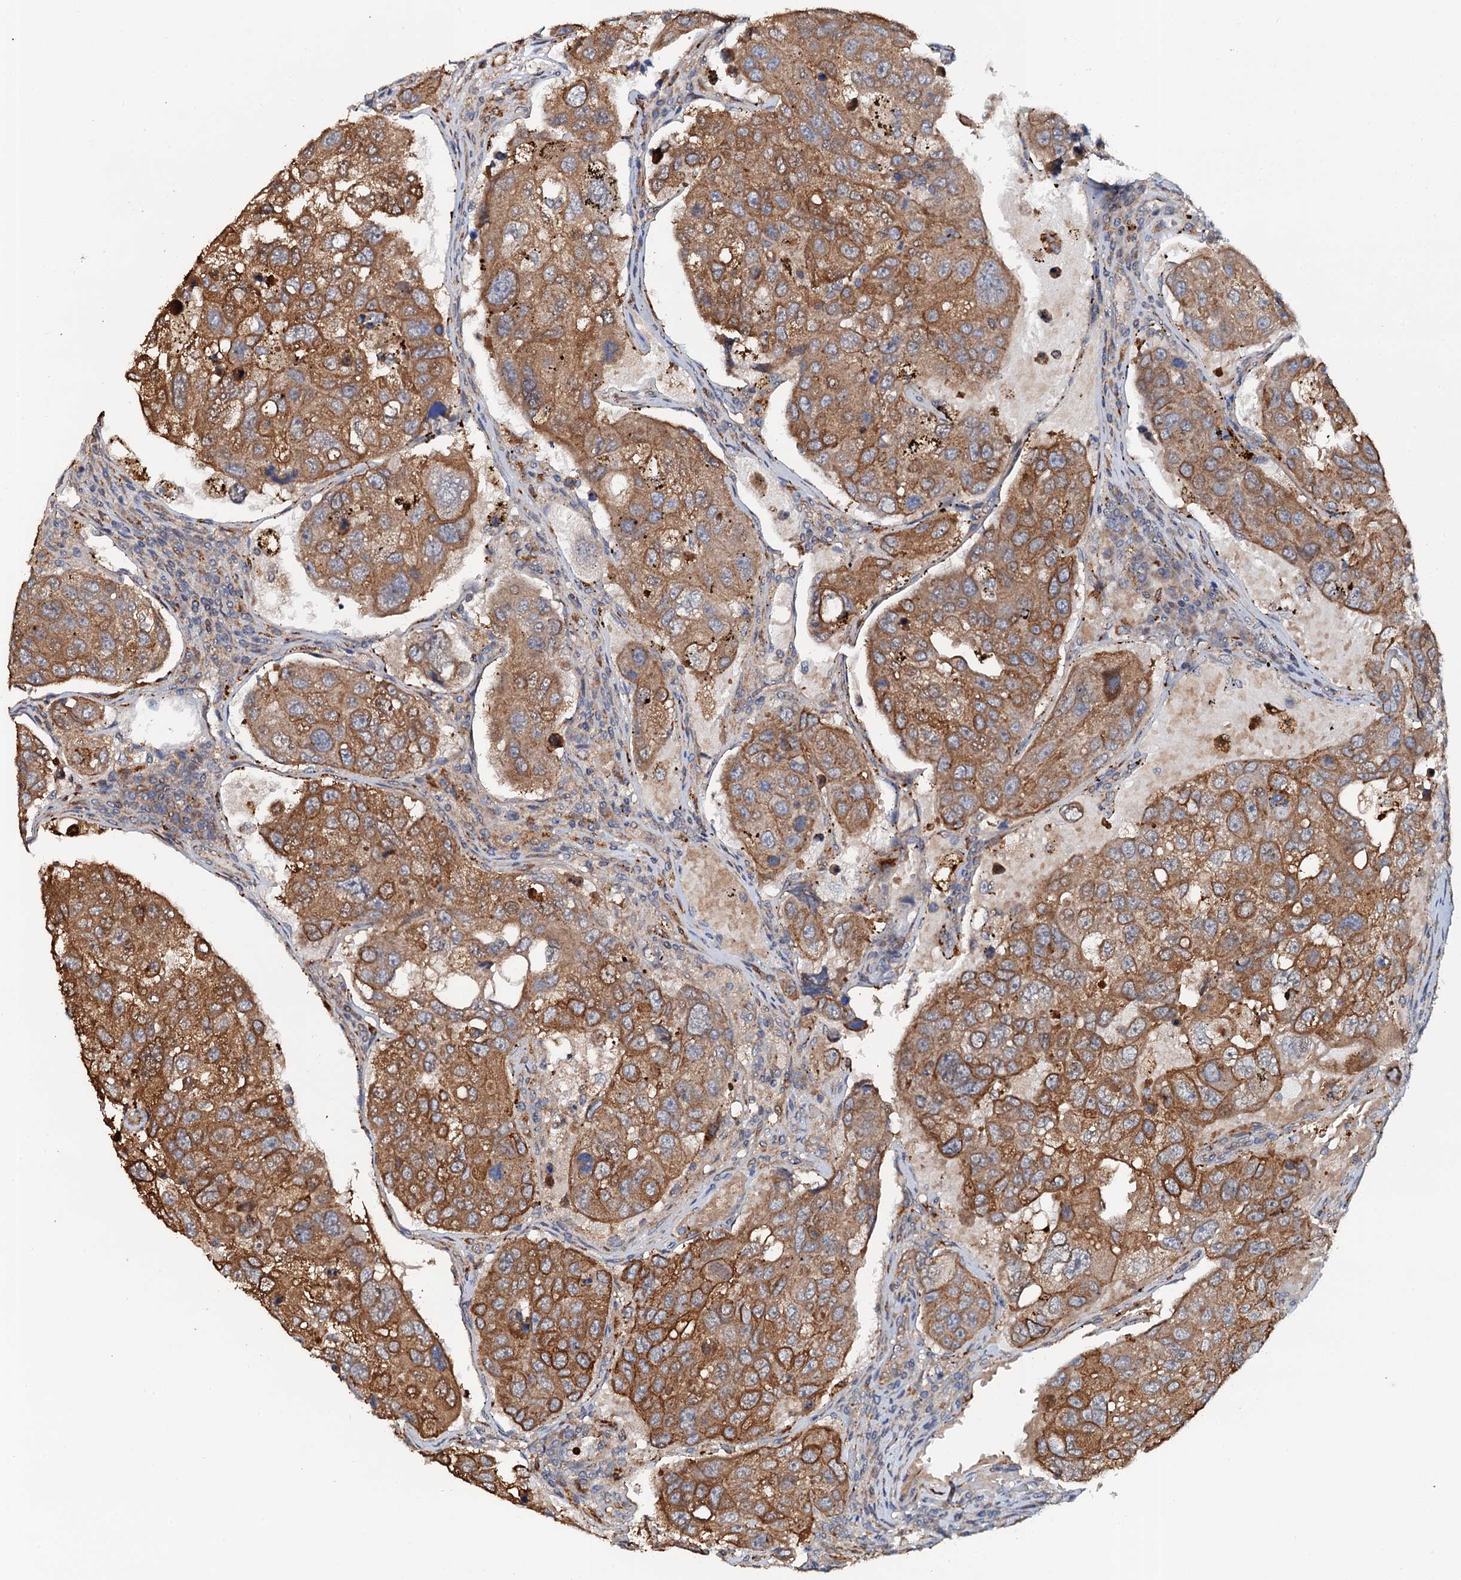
{"staining": {"intensity": "moderate", "quantity": ">75%", "location": "cytoplasmic/membranous"}, "tissue": "urothelial cancer", "cell_type": "Tumor cells", "image_type": "cancer", "snomed": [{"axis": "morphology", "description": "Urothelial carcinoma, High grade"}, {"axis": "topography", "description": "Lymph node"}, {"axis": "topography", "description": "Urinary bladder"}], "caption": "Urothelial cancer stained for a protein shows moderate cytoplasmic/membranous positivity in tumor cells.", "gene": "GLCE", "patient": {"sex": "male", "age": 51}}